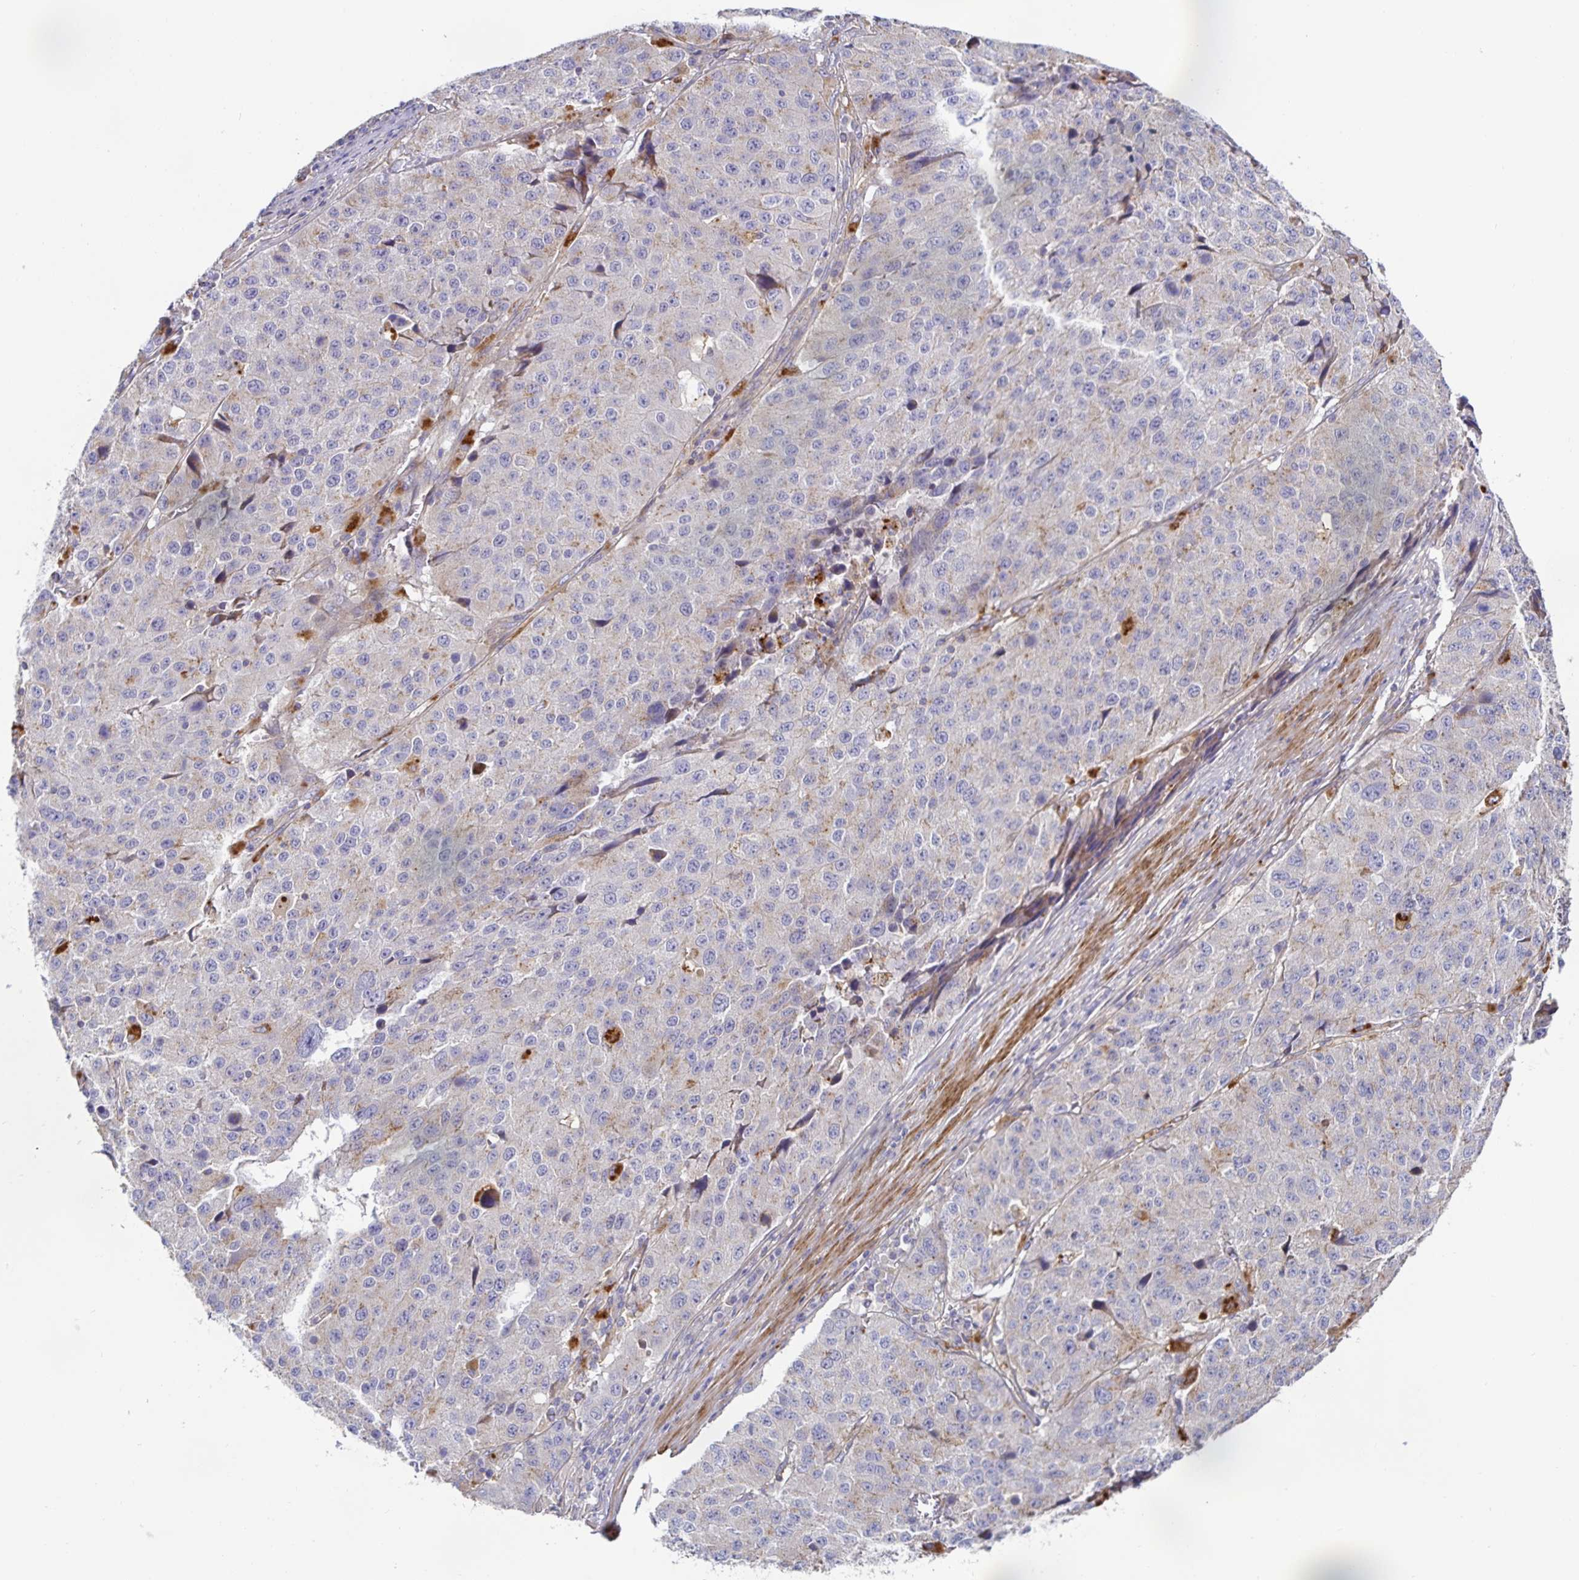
{"staining": {"intensity": "negative", "quantity": "none", "location": "none"}, "tissue": "stomach cancer", "cell_type": "Tumor cells", "image_type": "cancer", "snomed": [{"axis": "morphology", "description": "Adenocarcinoma, NOS"}, {"axis": "topography", "description": "Stomach"}], "caption": "IHC photomicrograph of neoplastic tissue: adenocarcinoma (stomach) stained with DAB (3,3'-diaminobenzidine) displays no significant protein staining in tumor cells.", "gene": "METTL22", "patient": {"sex": "male", "age": 71}}